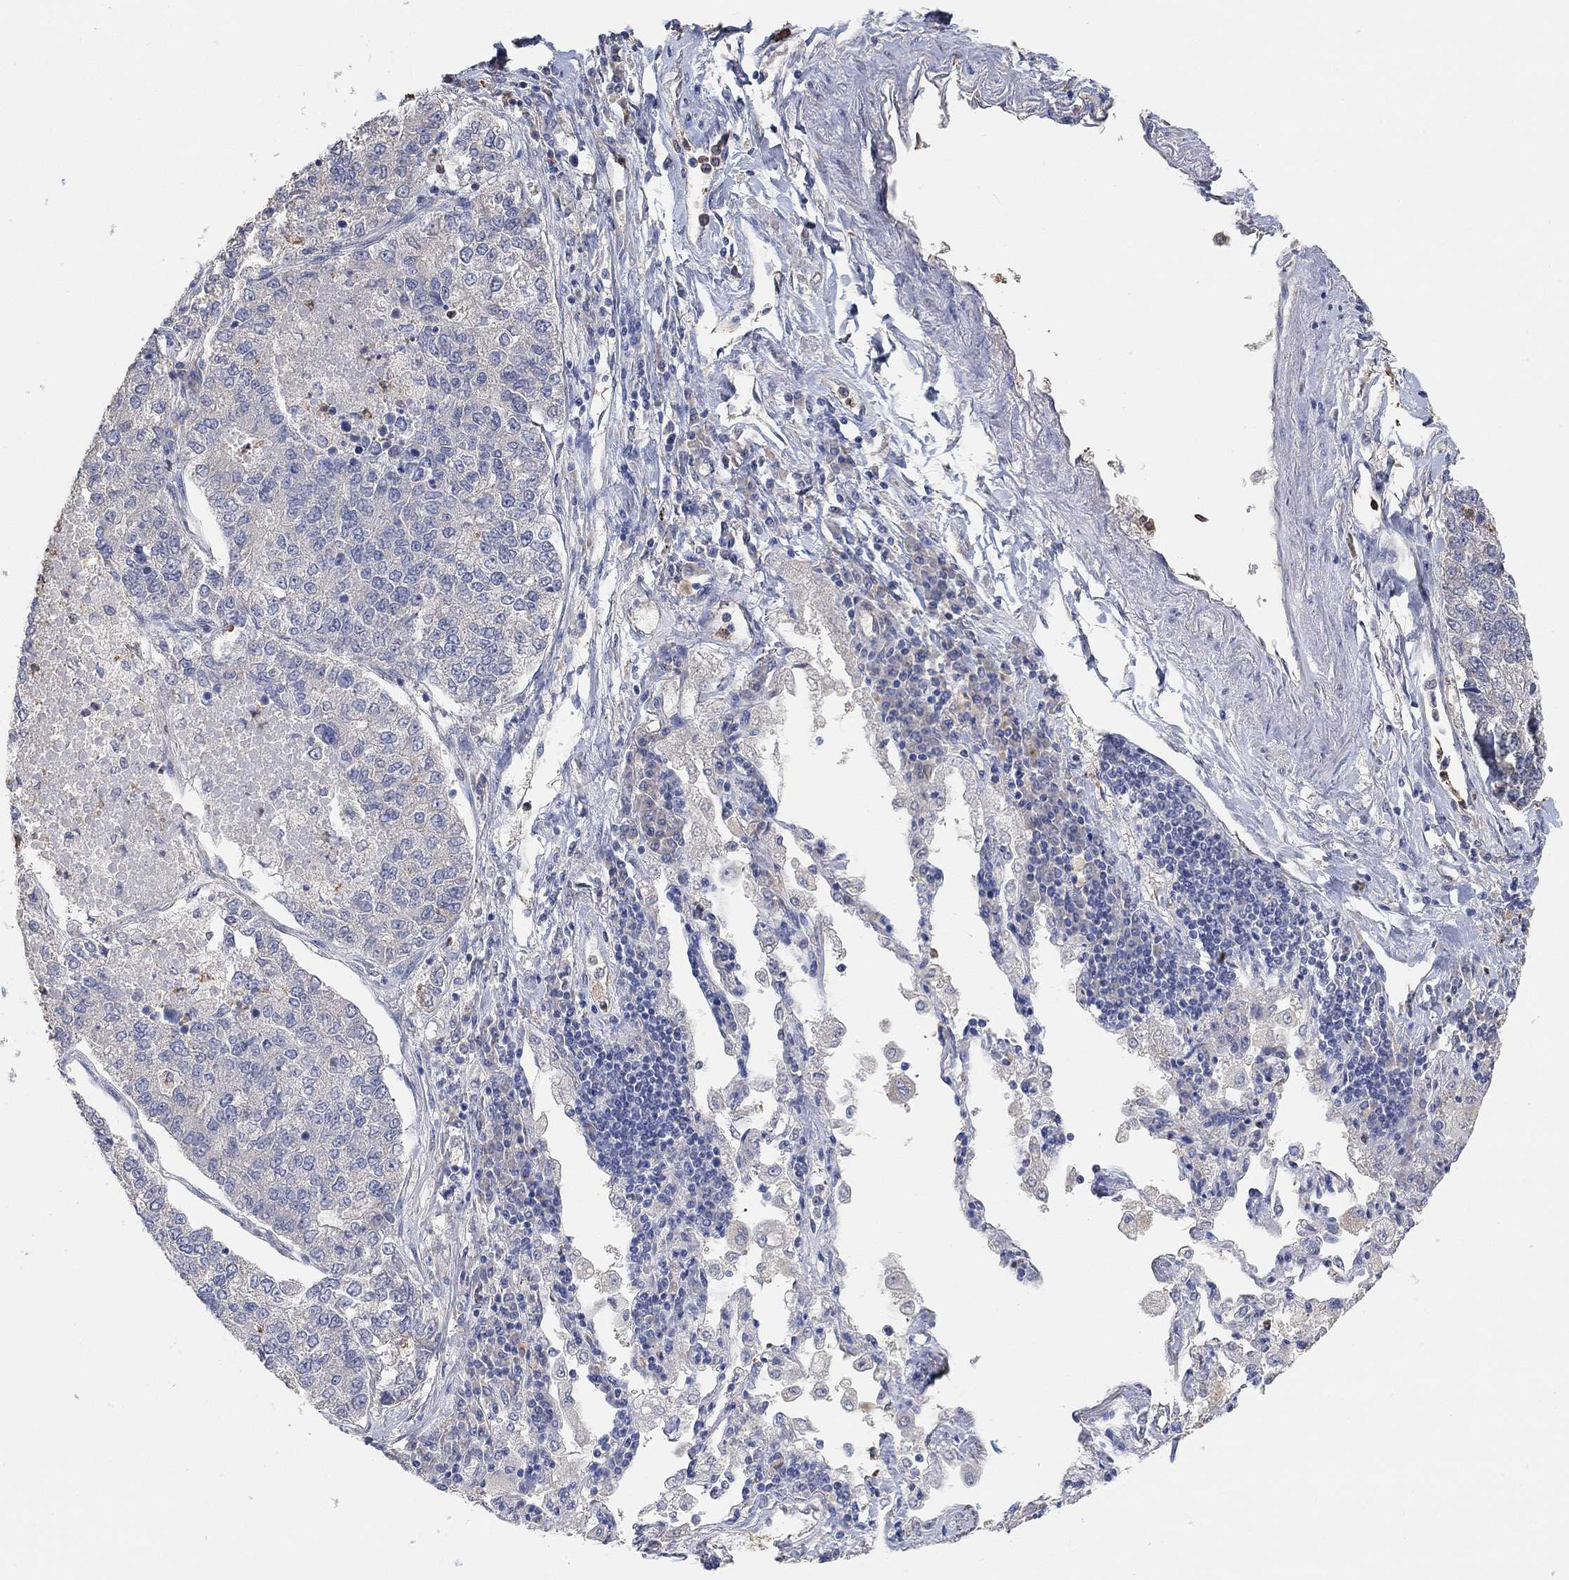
{"staining": {"intensity": "weak", "quantity": "<25%", "location": "cytoplasmic/membranous"}, "tissue": "lung cancer", "cell_type": "Tumor cells", "image_type": "cancer", "snomed": [{"axis": "morphology", "description": "Adenocarcinoma, NOS"}, {"axis": "topography", "description": "Lung"}], "caption": "Immunohistochemistry micrograph of neoplastic tissue: lung adenocarcinoma stained with DAB shows no significant protein expression in tumor cells.", "gene": "SYT16", "patient": {"sex": "male", "age": 49}}